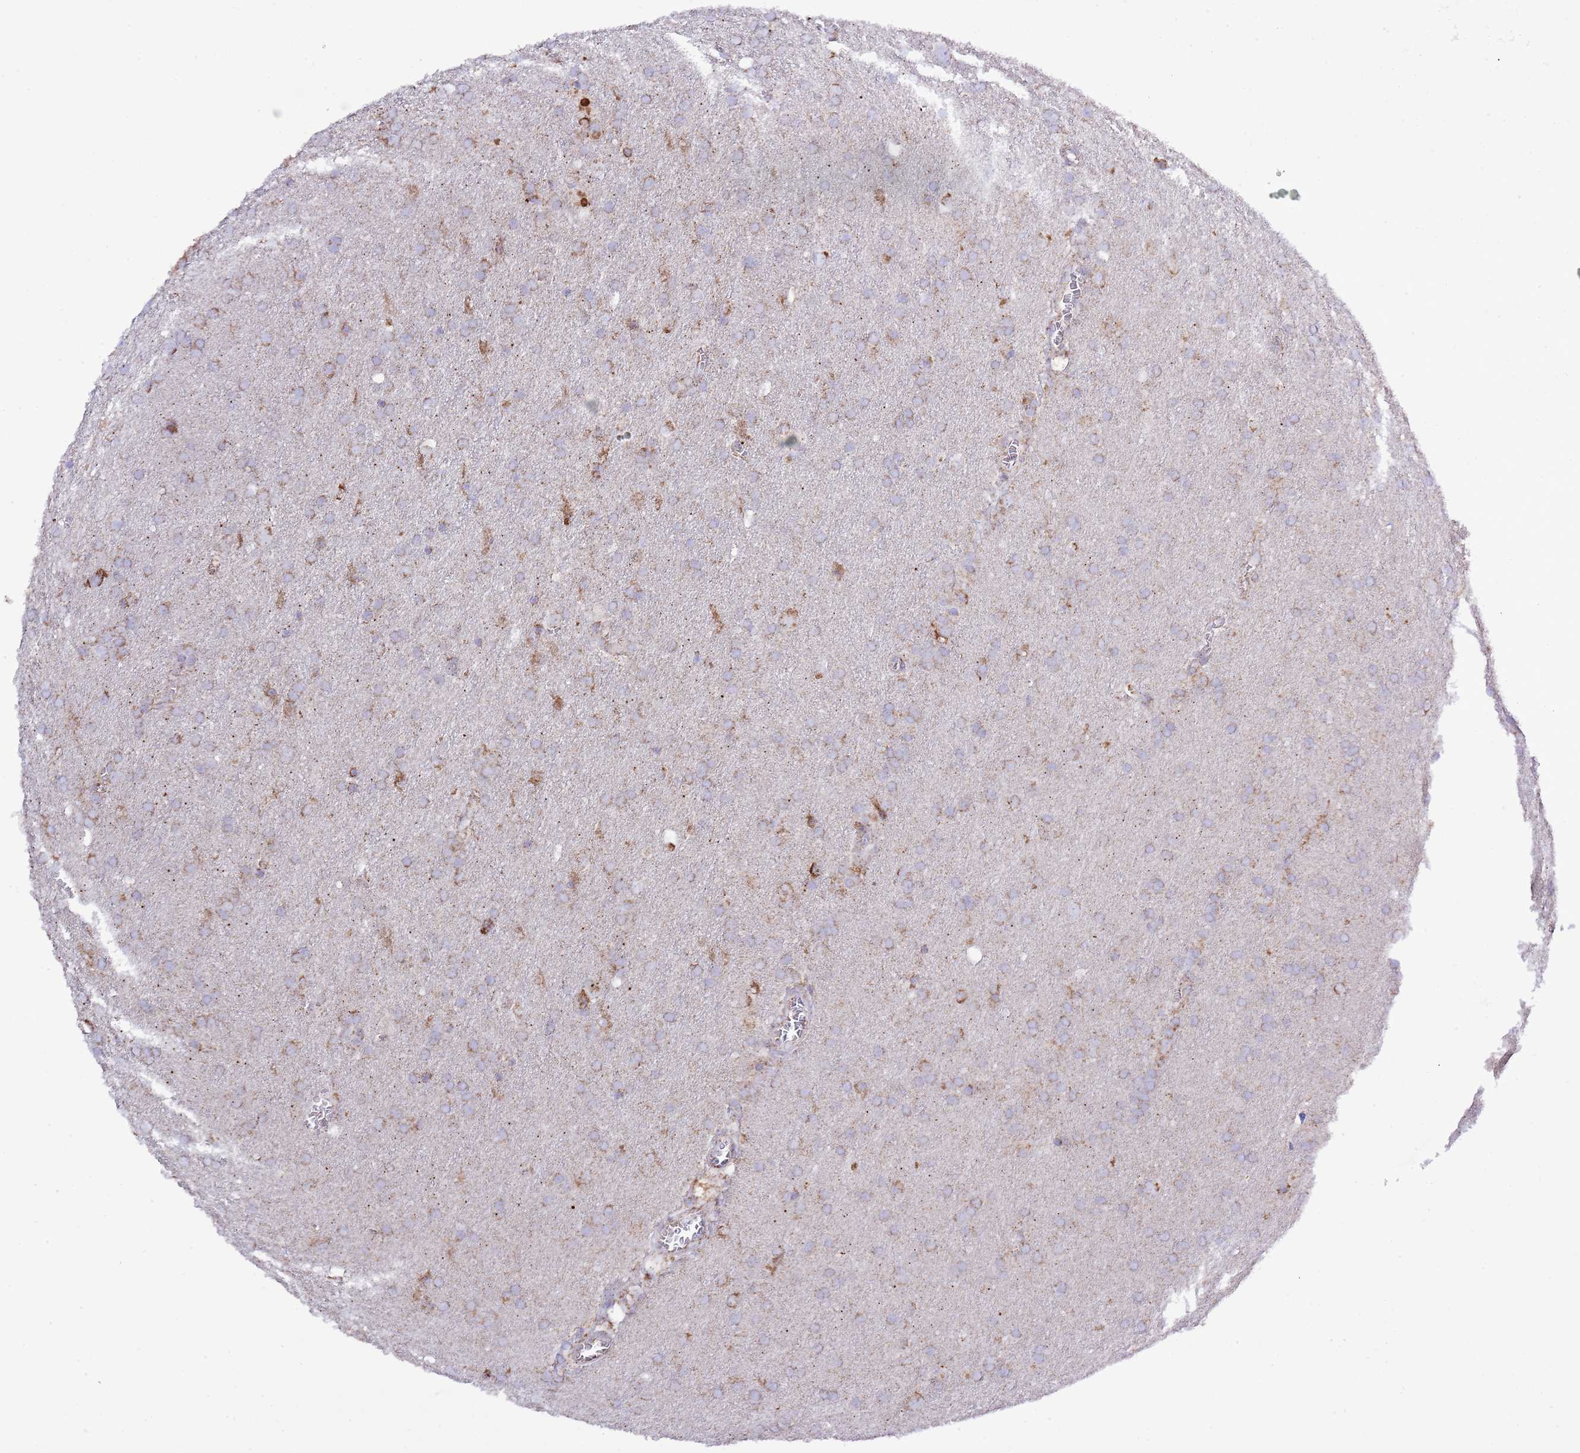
{"staining": {"intensity": "weak", "quantity": "<25%", "location": "cytoplasmic/membranous"}, "tissue": "glioma", "cell_type": "Tumor cells", "image_type": "cancer", "snomed": [{"axis": "morphology", "description": "Glioma, malignant, Low grade"}, {"axis": "topography", "description": "Brain"}], "caption": "The histopathology image shows no significant positivity in tumor cells of low-grade glioma (malignant).", "gene": "TEKTIP1", "patient": {"sex": "female", "age": 32}}